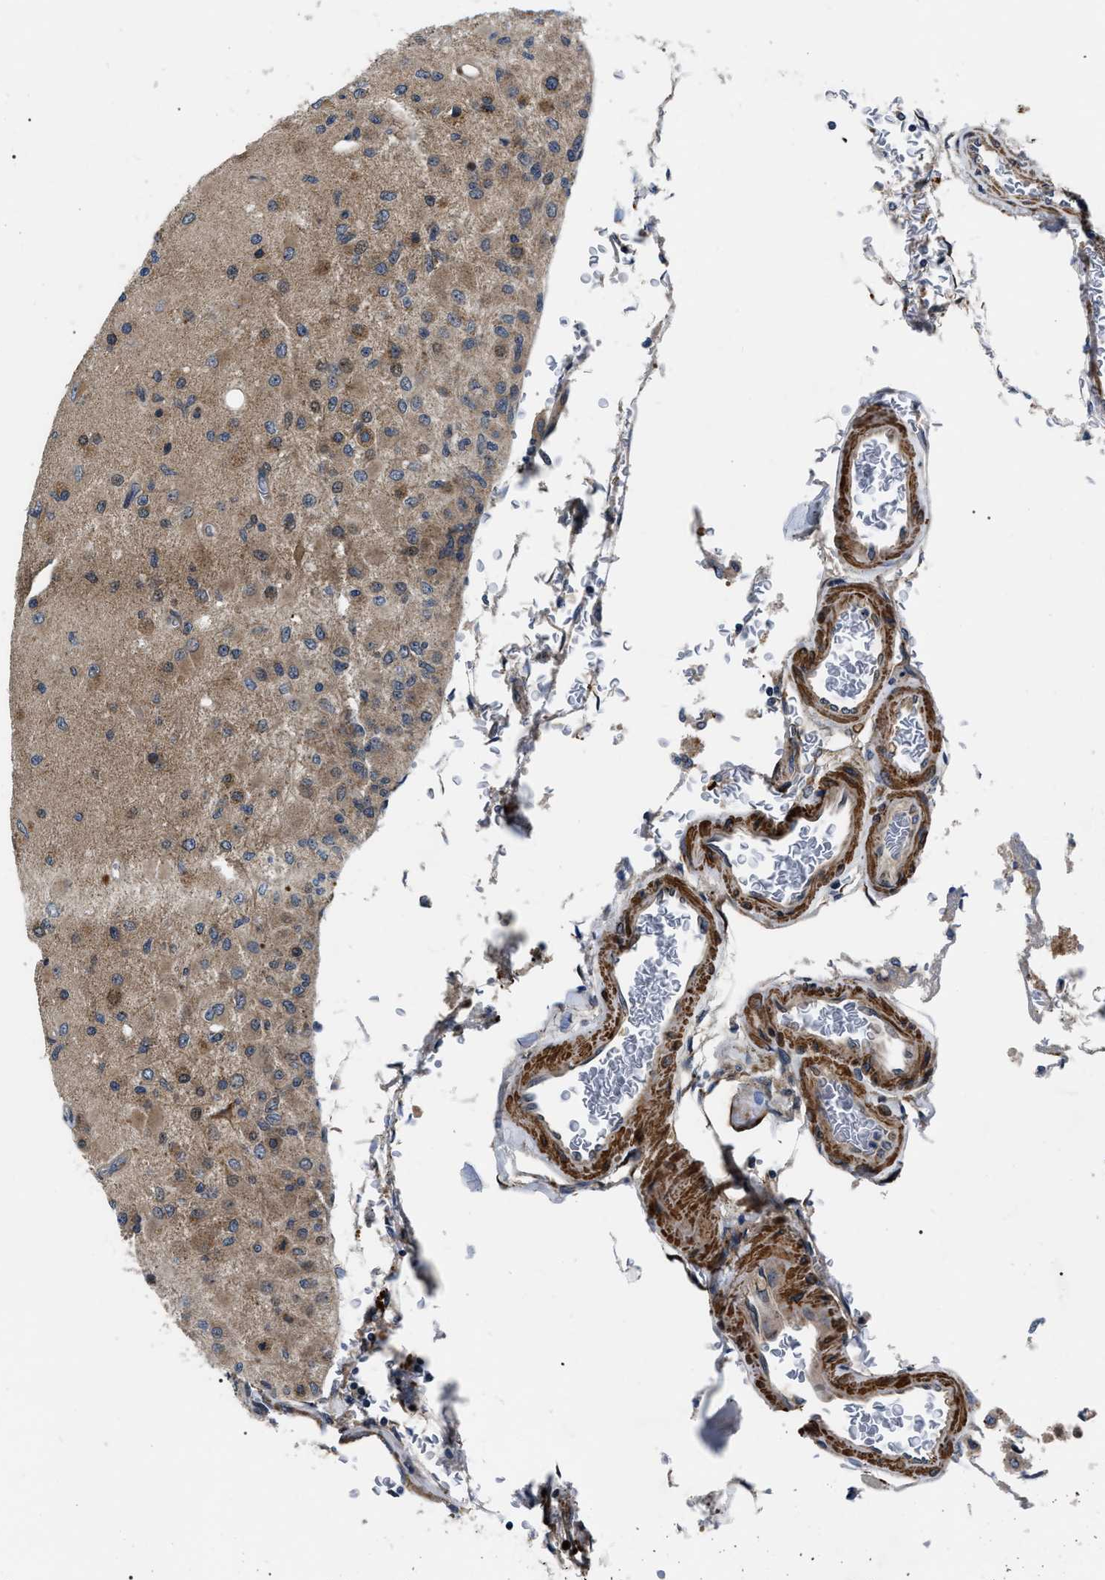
{"staining": {"intensity": "moderate", "quantity": ">75%", "location": "cytoplasmic/membranous"}, "tissue": "glioma", "cell_type": "Tumor cells", "image_type": "cancer", "snomed": [{"axis": "morphology", "description": "Normal tissue, NOS"}, {"axis": "morphology", "description": "Glioma, malignant, High grade"}, {"axis": "topography", "description": "Cerebral cortex"}], "caption": "A brown stain shows moderate cytoplasmic/membranous expression of a protein in malignant high-grade glioma tumor cells.", "gene": "PPWD1", "patient": {"sex": "male", "age": 77}}